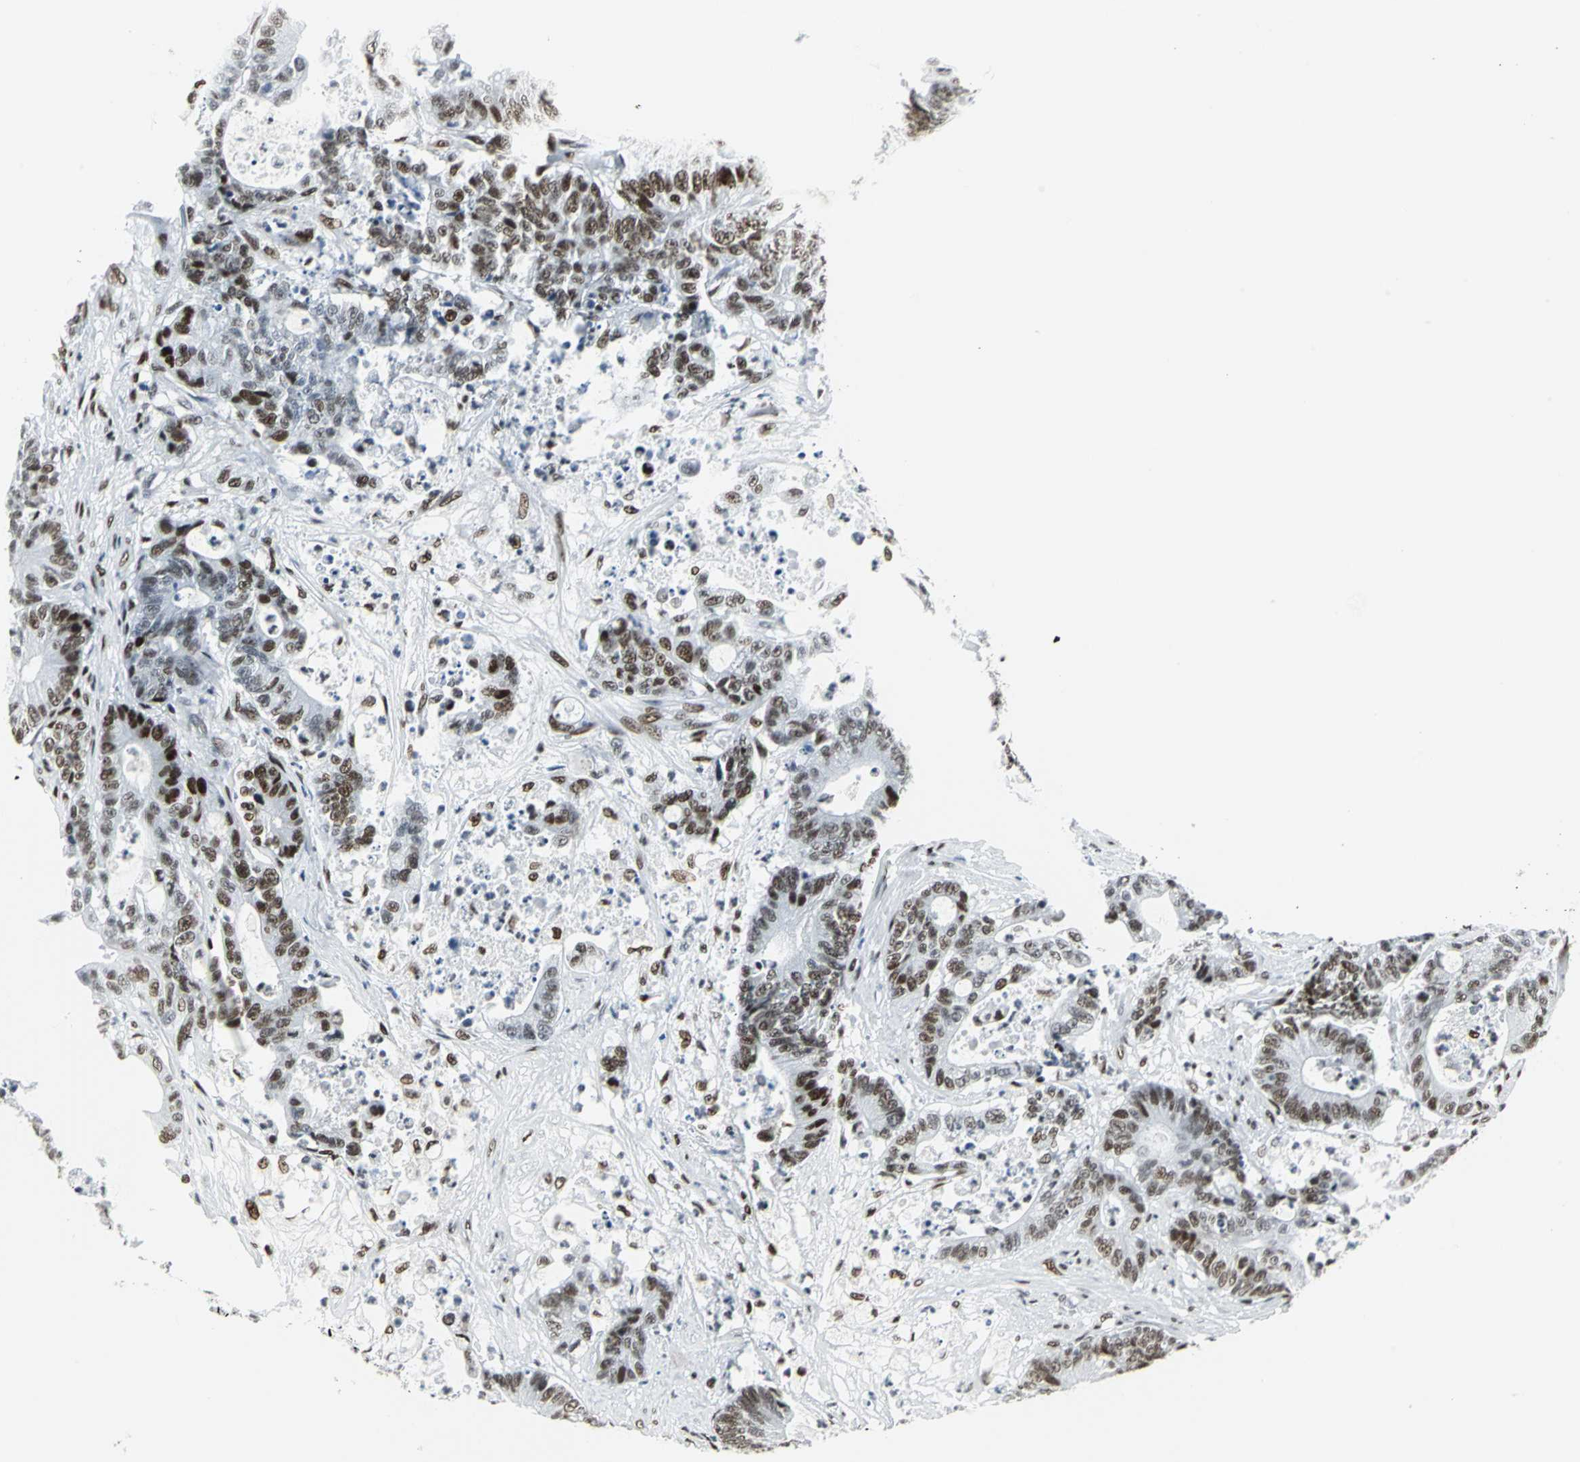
{"staining": {"intensity": "strong", "quantity": ">75%", "location": "nuclear"}, "tissue": "colorectal cancer", "cell_type": "Tumor cells", "image_type": "cancer", "snomed": [{"axis": "morphology", "description": "Adenocarcinoma, NOS"}, {"axis": "topography", "description": "Colon"}], "caption": "Adenocarcinoma (colorectal) stained for a protein demonstrates strong nuclear positivity in tumor cells.", "gene": "HDAC2", "patient": {"sex": "female", "age": 84}}